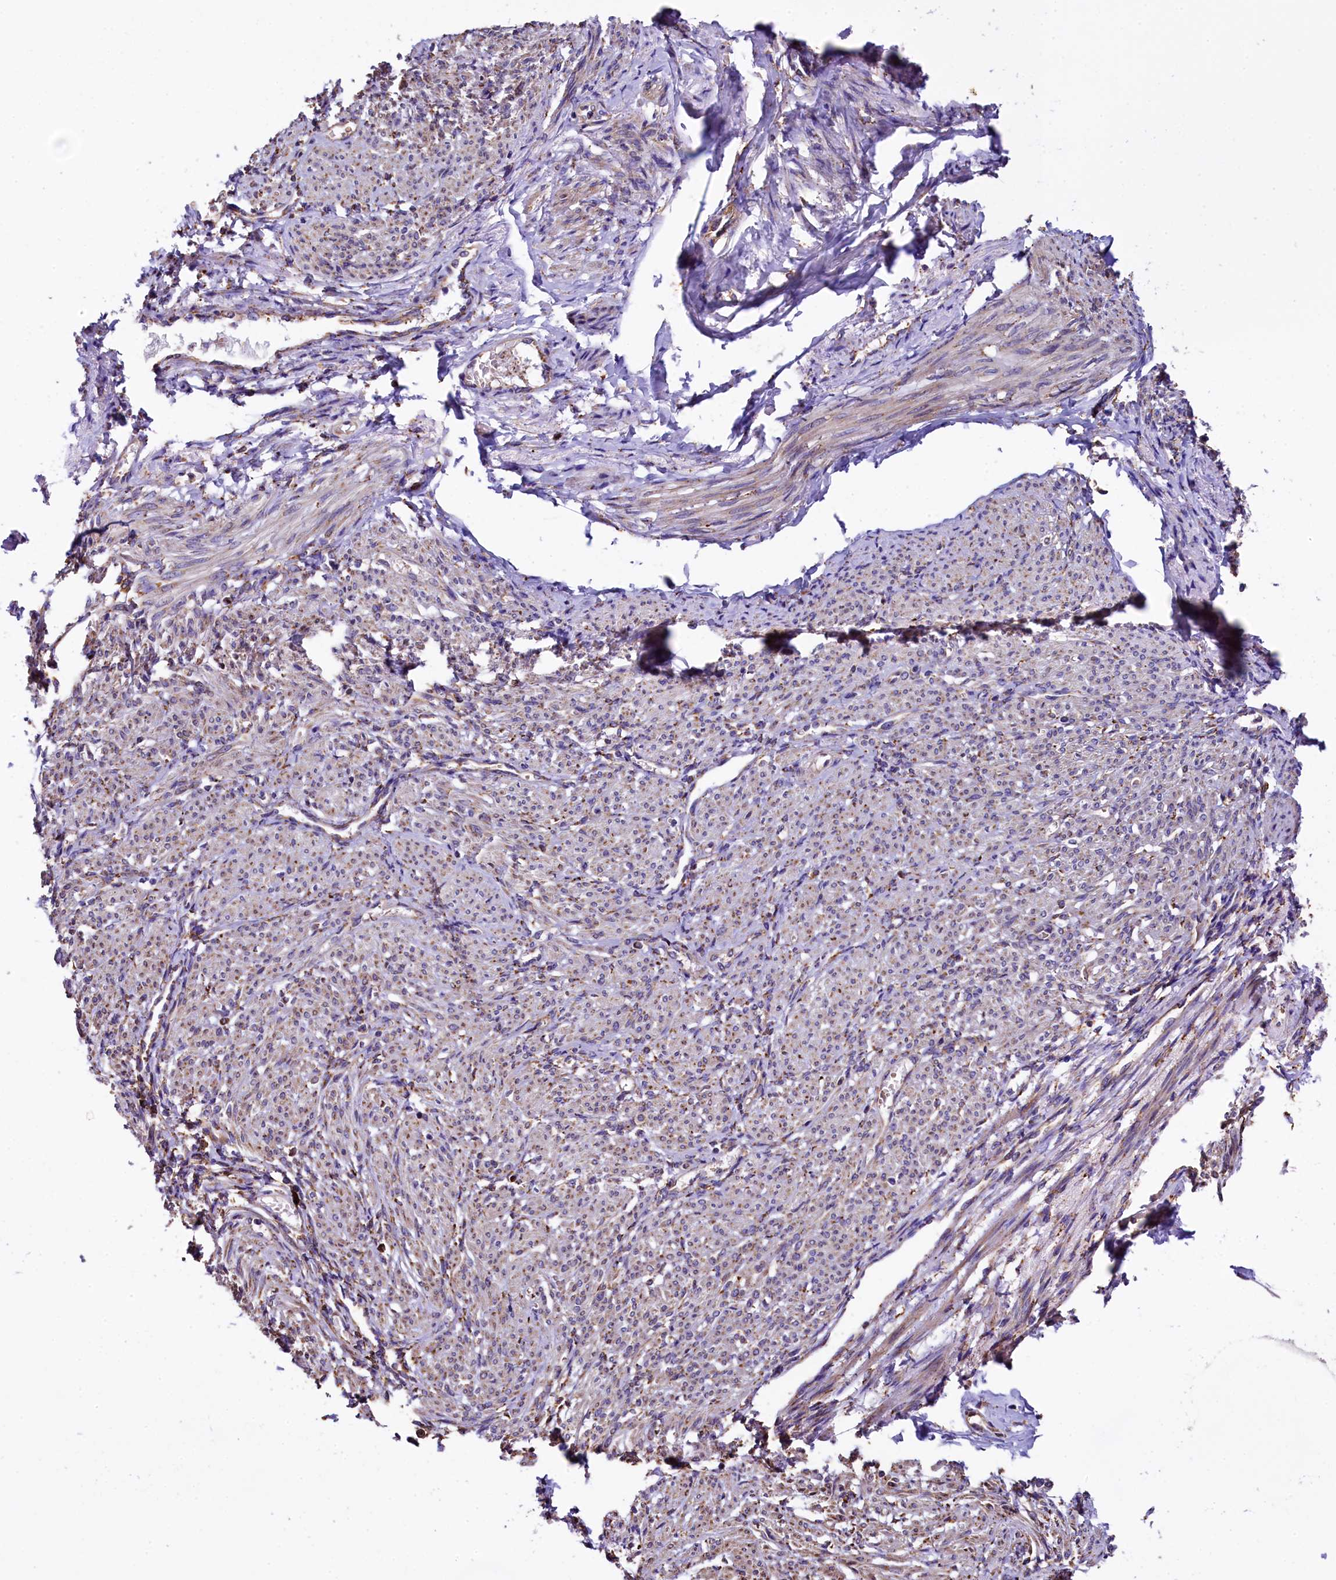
{"staining": {"intensity": "weak", "quantity": "25%-75%", "location": "cytoplasmic/membranous"}, "tissue": "smooth muscle", "cell_type": "Smooth muscle cells", "image_type": "normal", "snomed": [{"axis": "morphology", "description": "Normal tissue, NOS"}, {"axis": "topography", "description": "Smooth muscle"}], "caption": "This photomicrograph shows immunohistochemistry staining of unremarkable human smooth muscle, with low weak cytoplasmic/membranous staining in approximately 25%-75% of smooth muscle cells.", "gene": "CAPS2", "patient": {"sex": "female", "age": 39}}